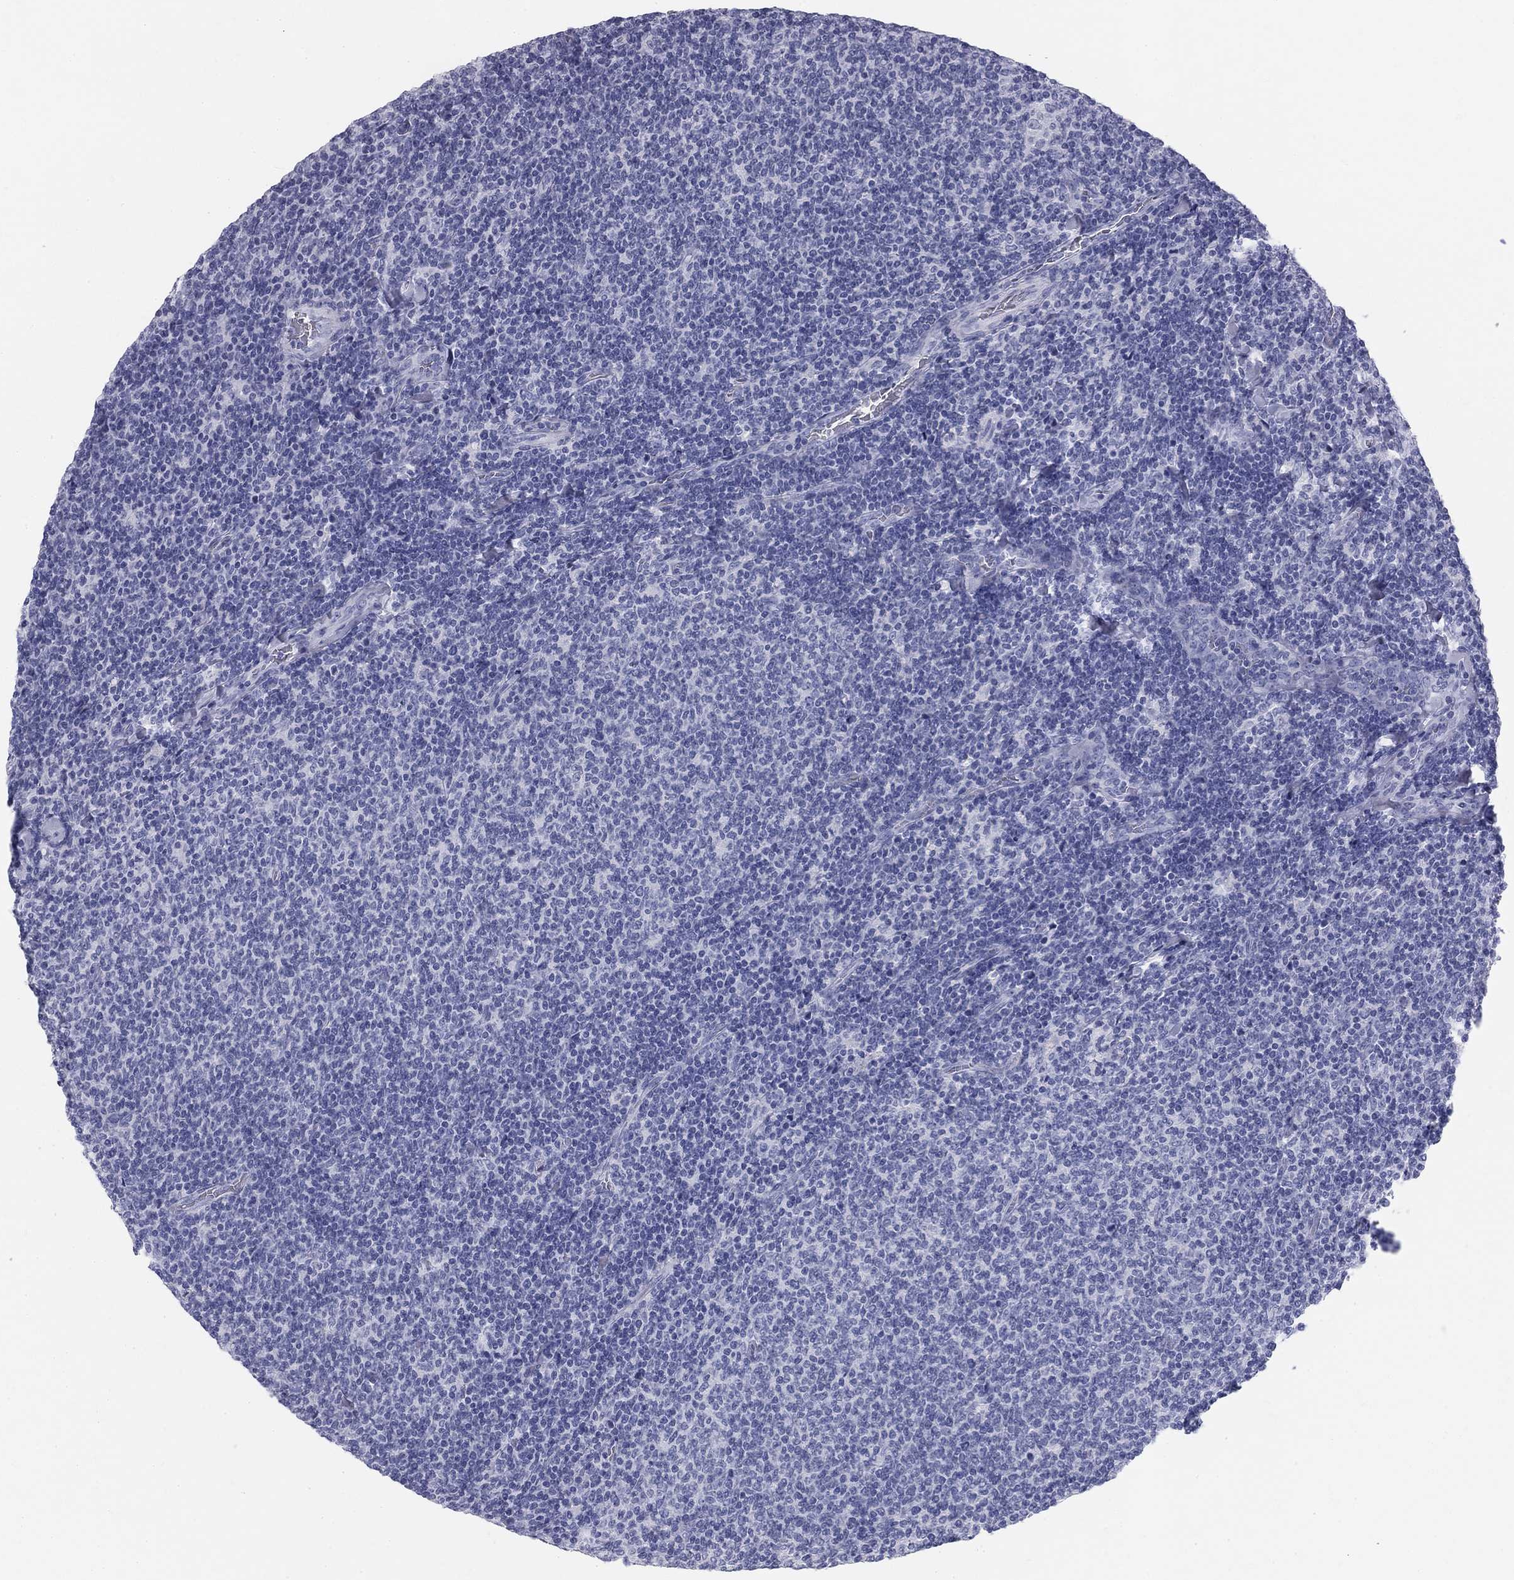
{"staining": {"intensity": "negative", "quantity": "none", "location": "none"}, "tissue": "lymphoma", "cell_type": "Tumor cells", "image_type": "cancer", "snomed": [{"axis": "morphology", "description": "Malignant lymphoma, non-Hodgkin's type, Low grade"}, {"axis": "topography", "description": "Lymph node"}], "caption": "Tumor cells are negative for brown protein staining in low-grade malignant lymphoma, non-Hodgkin's type.", "gene": "SULT2B1", "patient": {"sex": "male", "age": 52}}